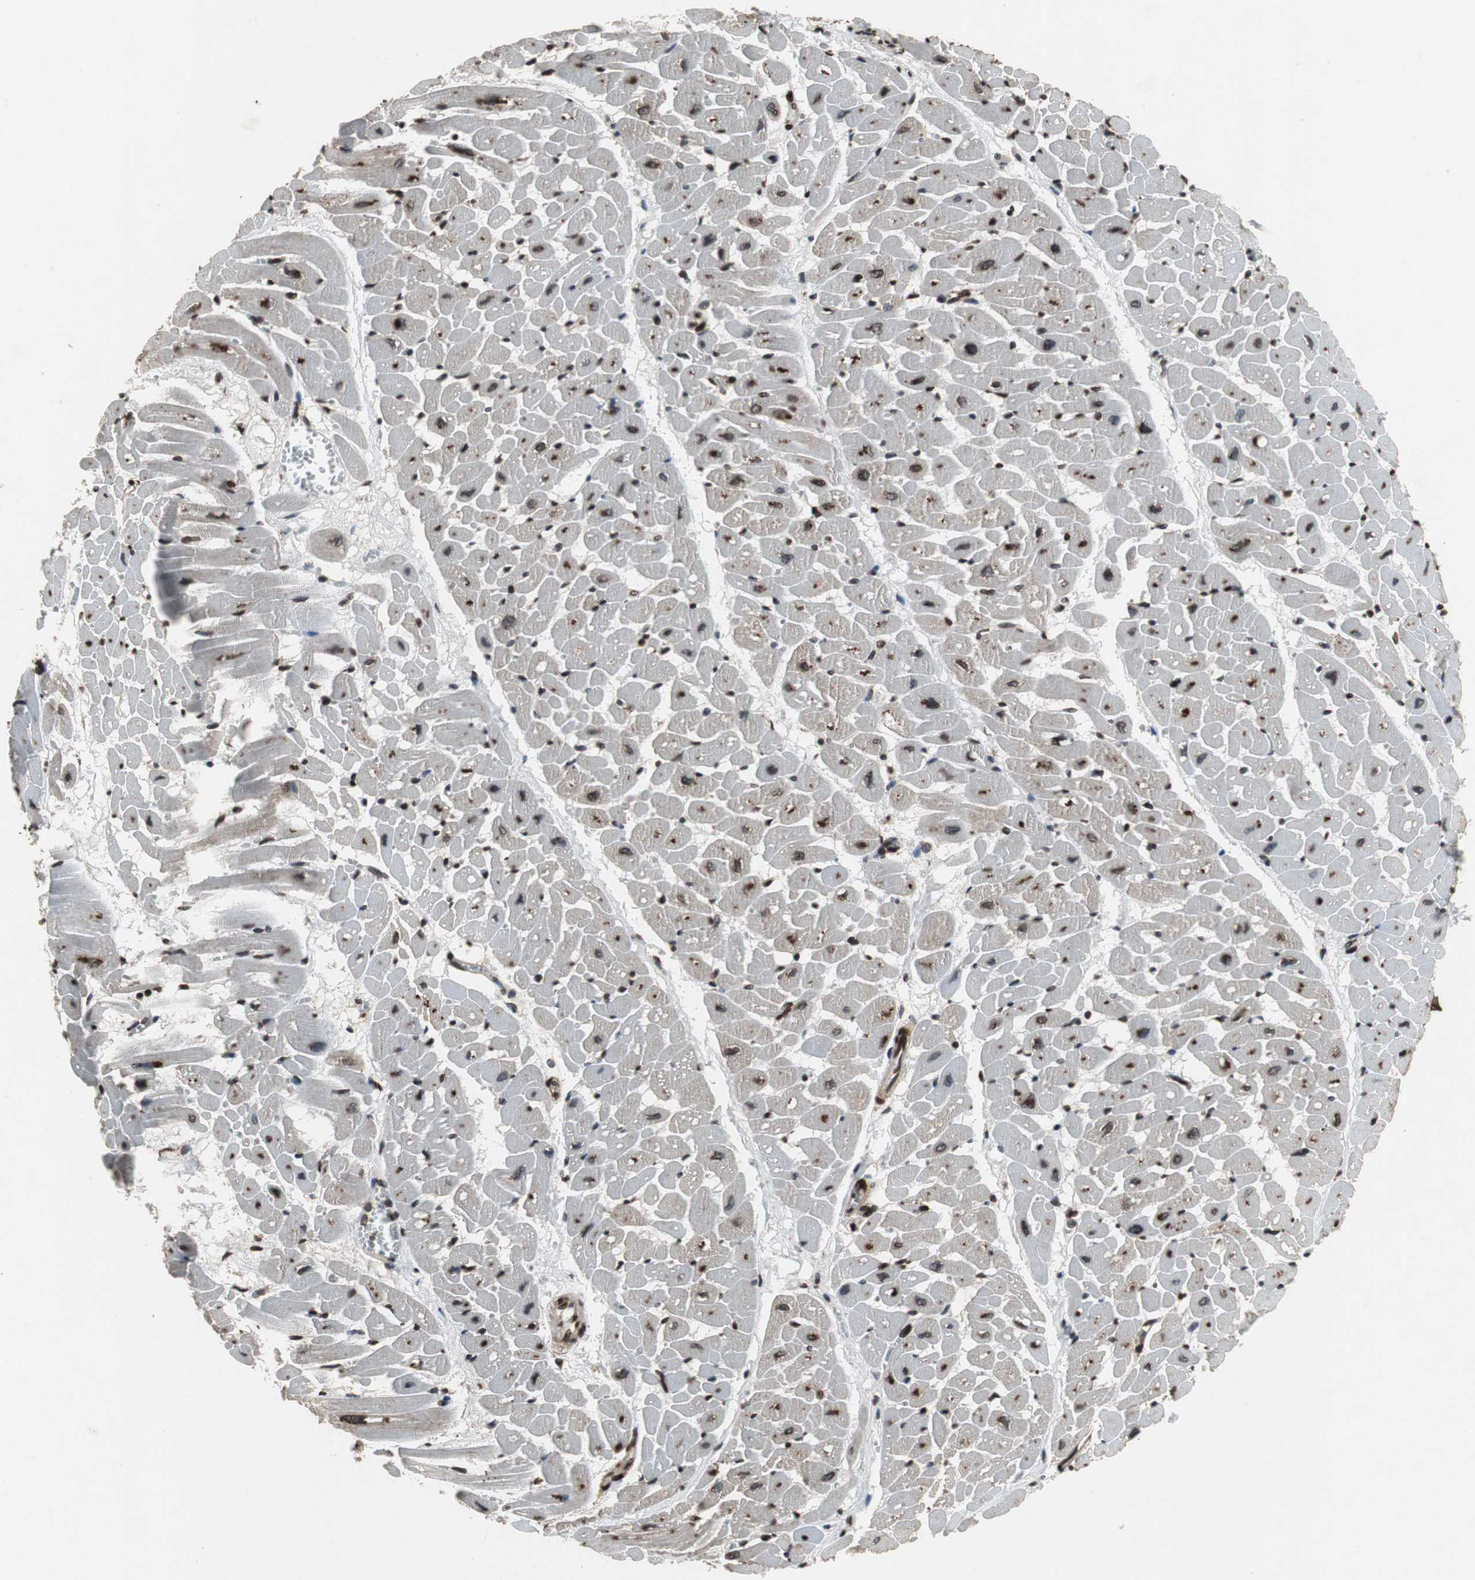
{"staining": {"intensity": "strong", "quantity": ">75%", "location": "cytoplasmic/membranous,nuclear"}, "tissue": "heart muscle", "cell_type": "Cardiomyocytes", "image_type": "normal", "snomed": [{"axis": "morphology", "description": "Normal tissue, NOS"}, {"axis": "topography", "description": "Heart"}], "caption": "Strong cytoplasmic/membranous,nuclear staining for a protein is seen in approximately >75% of cardiomyocytes of normal heart muscle using IHC.", "gene": "LMNA", "patient": {"sex": "male", "age": 45}}